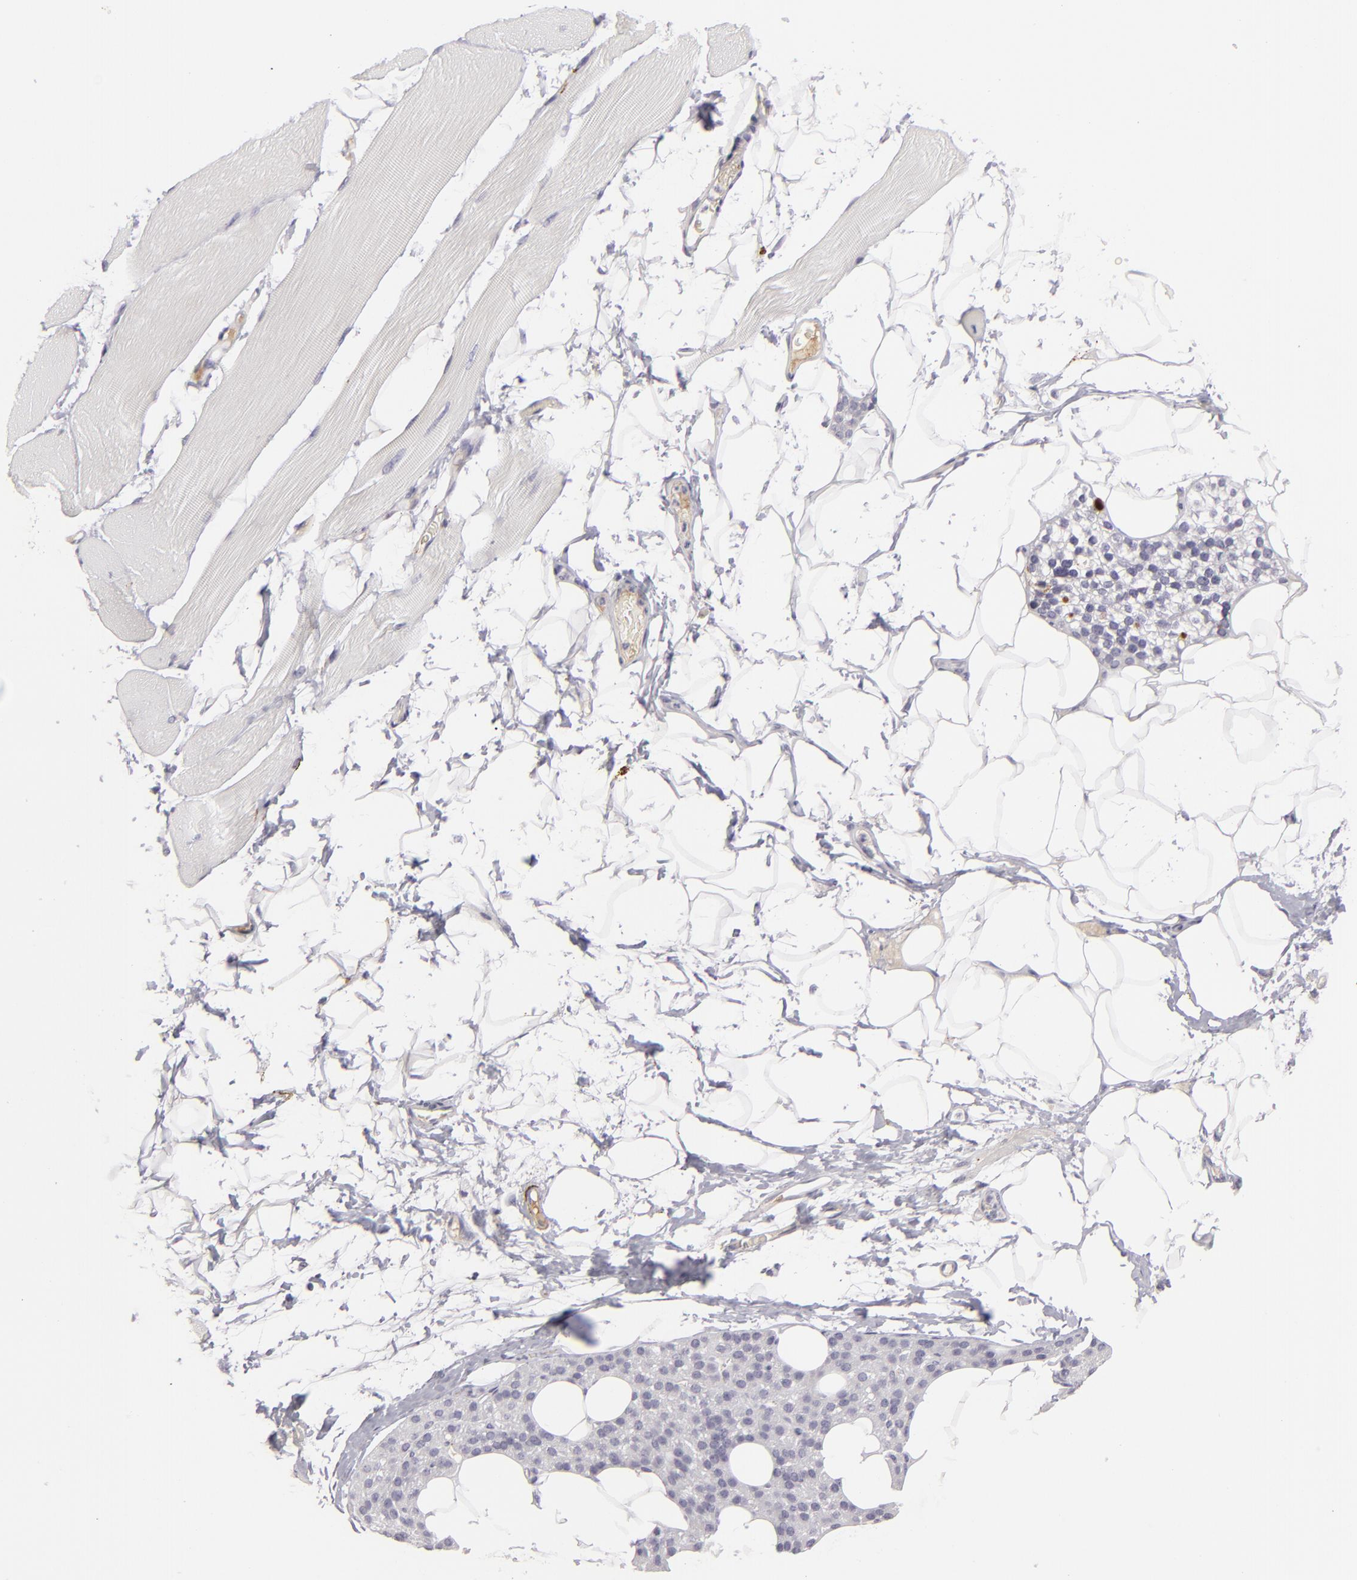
{"staining": {"intensity": "negative", "quantity": "none", "location": "none"}, "tissue": "skeletal muscle", "cell_type": "Myocytes", "image_type": "normal", "snomed": [{"axis": "morphology", "description": "Normal tissue, NOS"}, {"axis": "topography", "description": "Skeletal muscle"}, {"axis": "topography", "description": "Parathyroid gland"}], "caption": "Skeletal muscle stained for a protein using IHC demonstrates no expression myocytes.", "gene": "C9", "patient": {"sex": "female", "age": 37}}